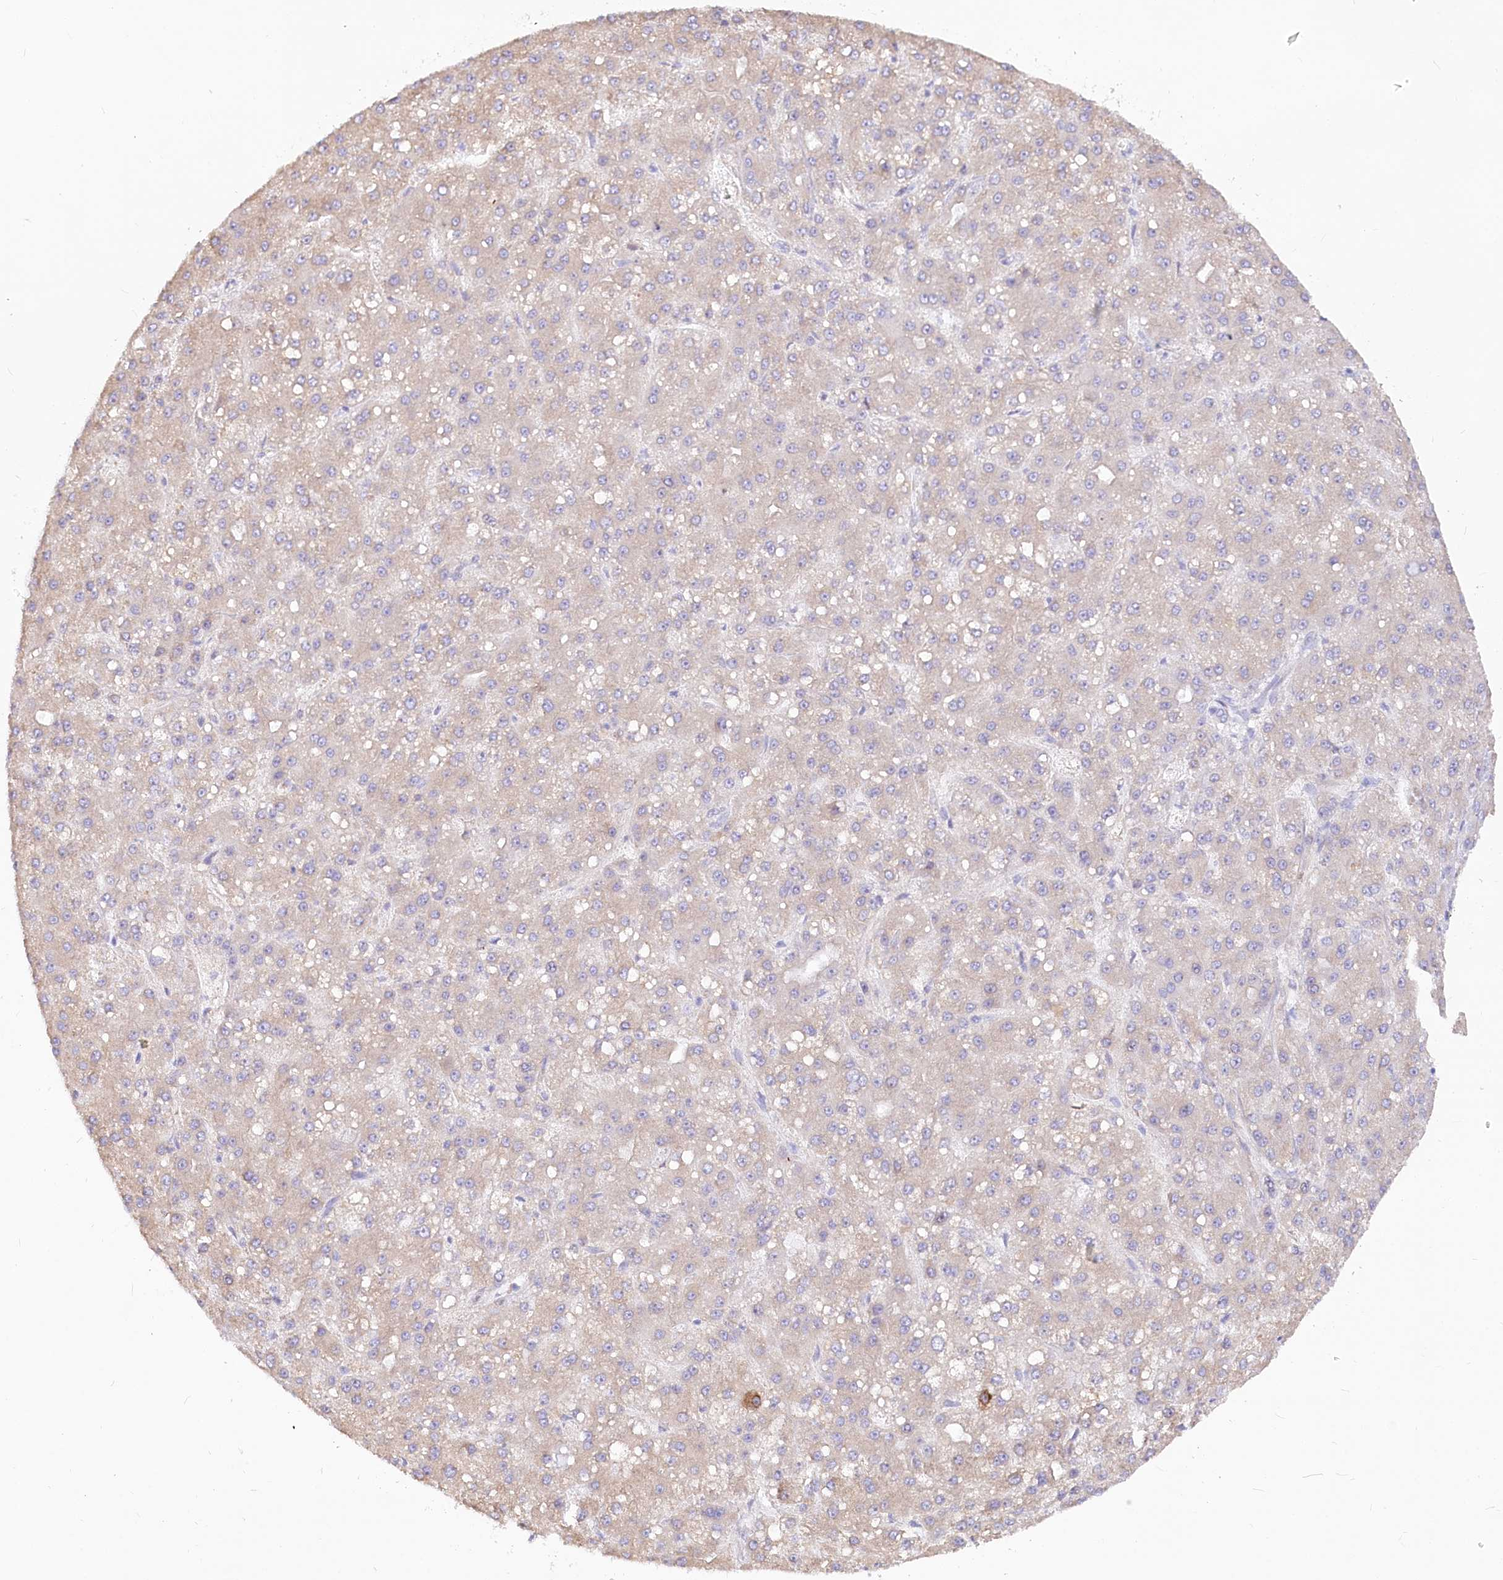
{"staining": {"intensity": "negative", "quantity": "none", "location": "none"}, "tissue": "liver cancer", "cell_type": "Tumor cells", "image_type": "cancer", "snomed": [{"axis": "morphology", "description": "Carcinoma, Hepatocellular, NOS"}, {"axis": "topography", "description": "Liver"}], "caption": "DAB immunohistochemical staining of liver cancer (hepatocellular carcinoma) reveals no significant expression in tumor cells.", "gene": "STT3B", "patient": {"sex": "male", "age": 67}}